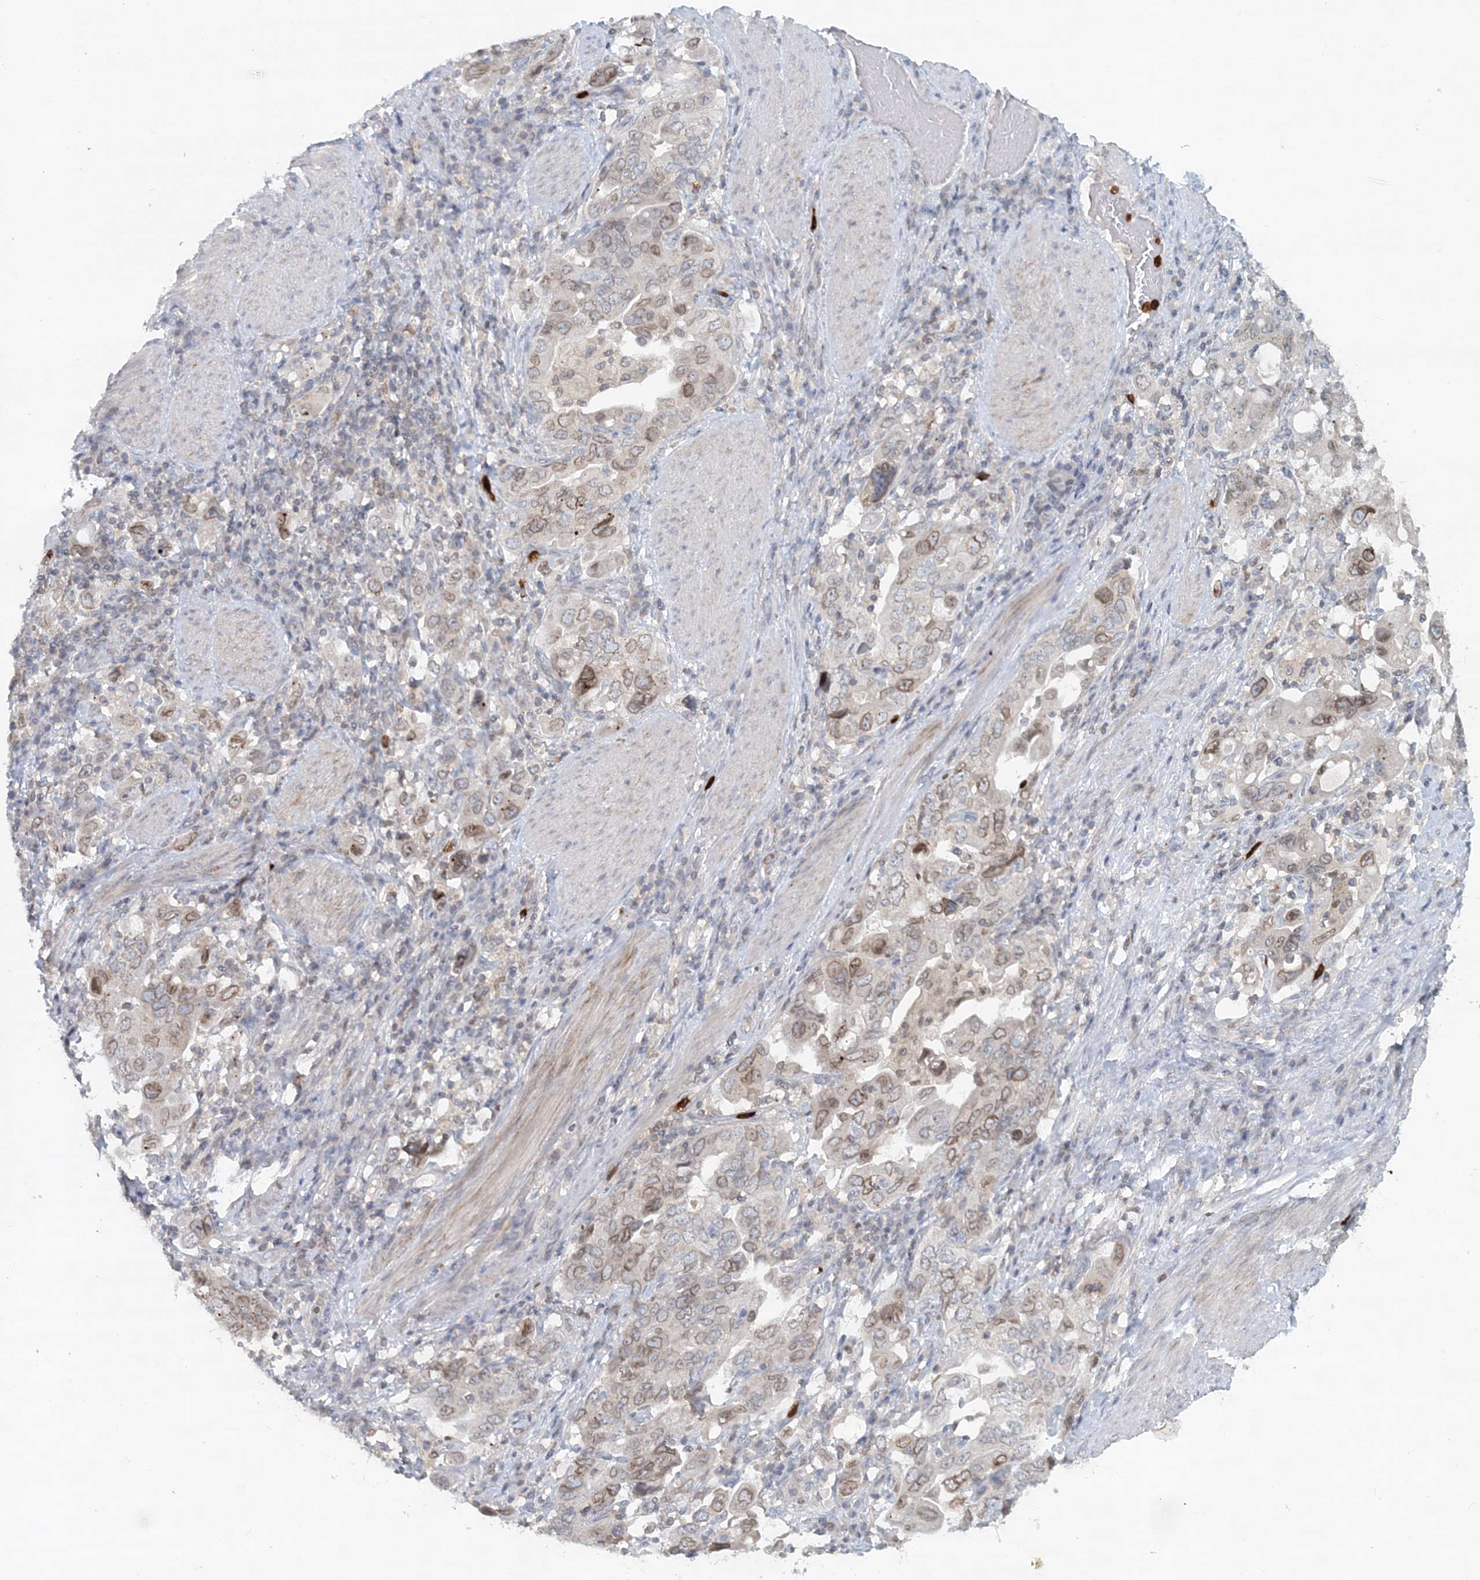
{"staining": {"intensity": "moderate", "quantity": "25%-75%", "location": "cytoplasmic/membranous,nuclear"}, "tissue": "stomach cancer", "cell_type": "Tumor cells", "image_type": "cancer", "snomed": [{"axis": "morphology", "description": "Adenocarcinoma, NOS"}, {"axis": "topography", "description": "Stomach, upper"}], "caption": "IHC photomicrograph of human stomach adenocarcinoma stained for a protein (brown), which shows medium levels of moderate cytoplasmic/membranous and nuclear expression in approximately 25%-75% of tumor cells.", "gene": "NUP54", "patient": {"sex": "male", "age": 62}}